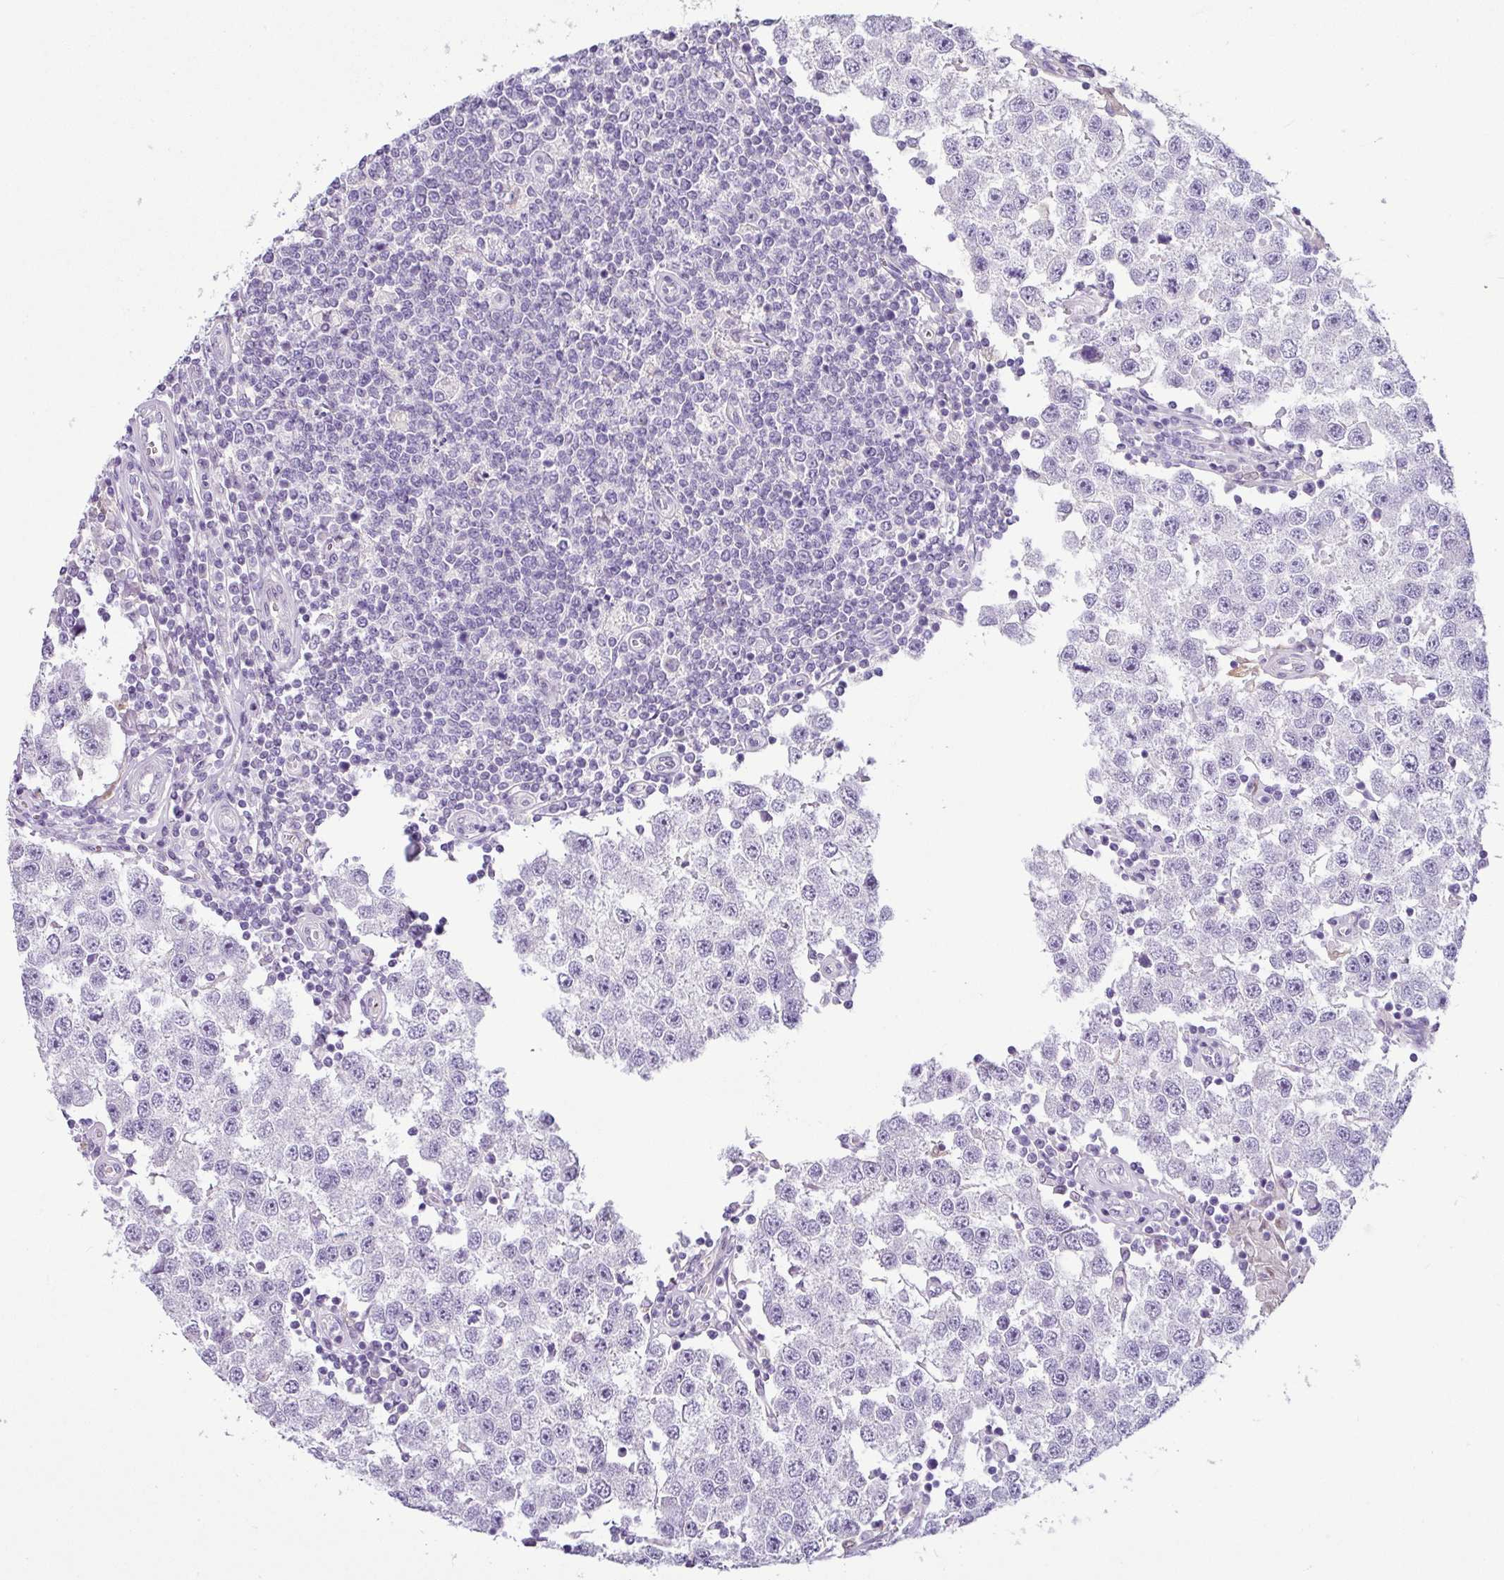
{"staining": {"intensity": "negative", "quantity": "none", "location": "none"}, "tissue": "testis cancer", "cell_type": "Tumor cells", "image_type": "cancer", "snomed": [{"axis": "morphology", "description": "Seminoma, NOS"}, {"axis": "topography", "description": "Testis"}], "caption": "Immunohistochemical staining of testis seminoma displays no significant positivity in tumor cells.", "gene": "HMCN2", "patient": {"sex": "male", "age": 34}}